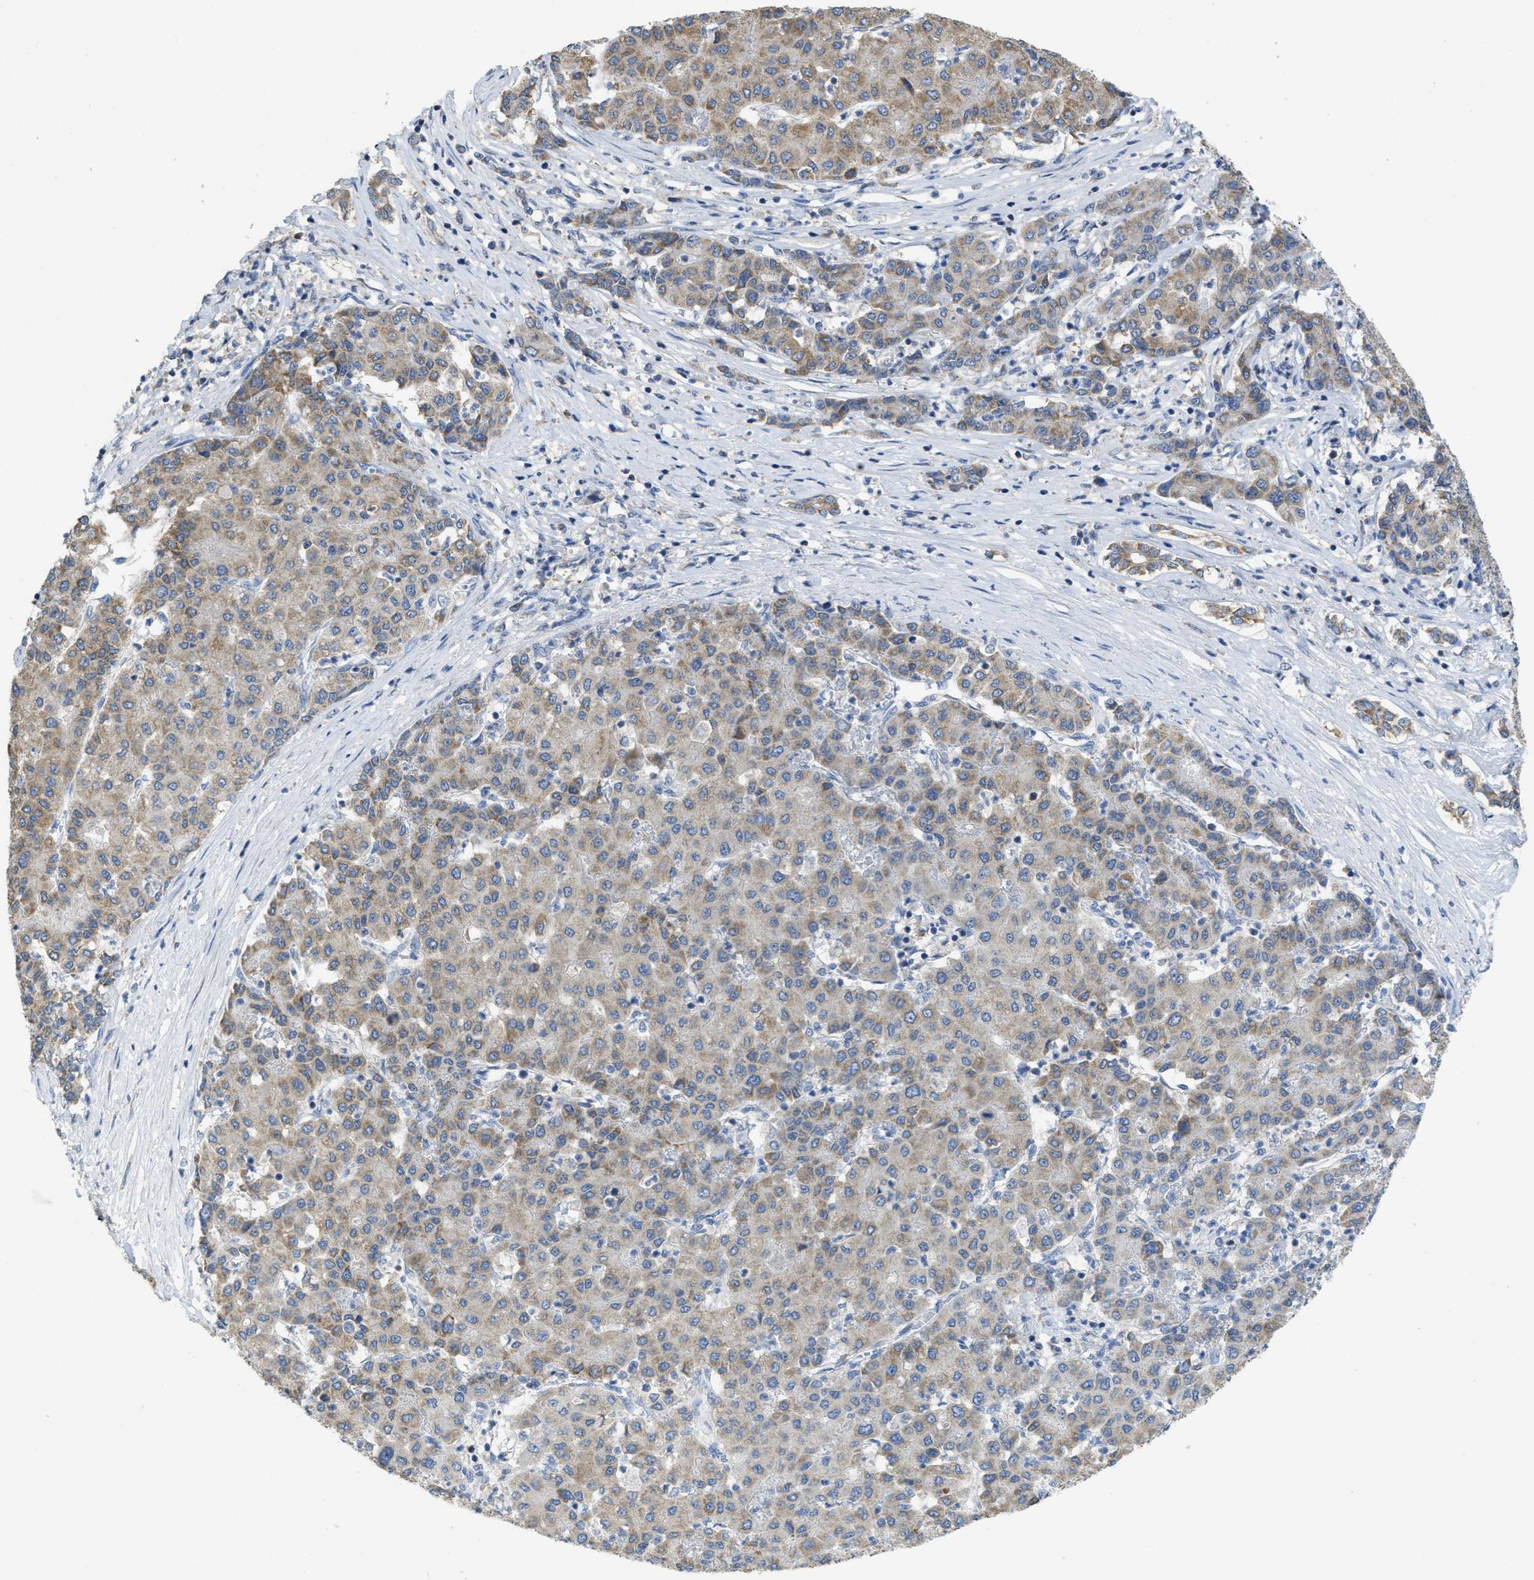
{"staining": {"intensity": "moderate", "quantity": "25%-75%", "location": "cytoplasmic/membranous"}, "tissue": "liver cancer", "cell_type": "Tumor cells", "image_type": "cancer", "snomed": [{"axis": "morphology", "description": "Carcinoma, Hepatocellular, NOS"}, {"axis": "topography", "description": "Liver"}], "caption": "A photomicrograph showing moderate cytoplasmic/membranous staining in about 25%-75% of tumor cells in hepatocellular carcinoma (liver), as visualized by brown immunohistochemical staining.", "gene": "SFXN2", "patient": {"sex": "male", "age": 65}}